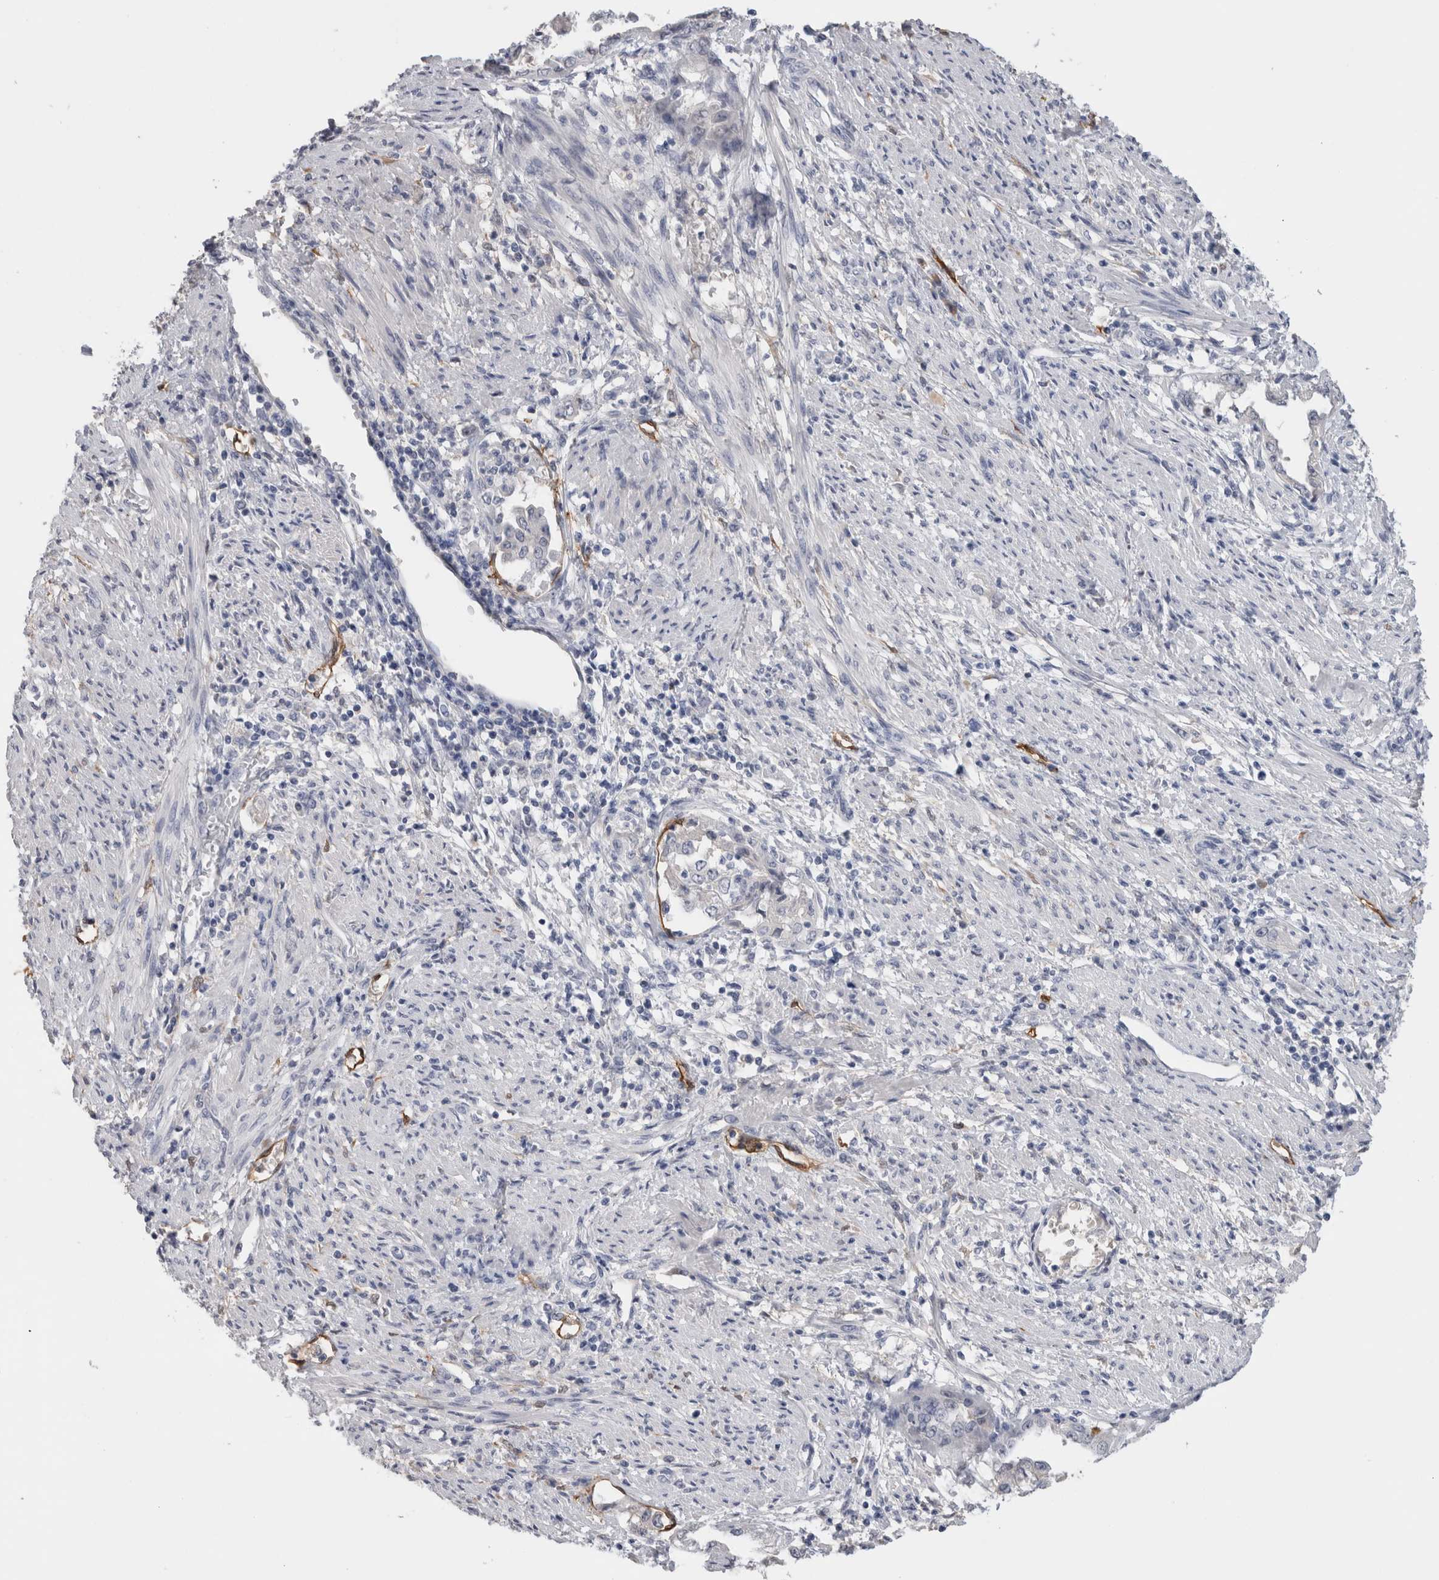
{"staining": {"intensity": "negative", "quantity": "none", "location": "none"}, "tissue": "endometrial cancer", "cell_type": "Tumor cells", "image_type": "cancer", "snomed": [{"axis": "morphology", "description": "Adenocarcinoma, NOS"}, {"axis": "topography", "description": "Endometrium"}], "caption": "DAB immunohistochemical staining of endometrial cancer reveals no significant positivity in tumor cells.", "gene": "FABP4", "patient": {"sex": "female", "age": 85}}